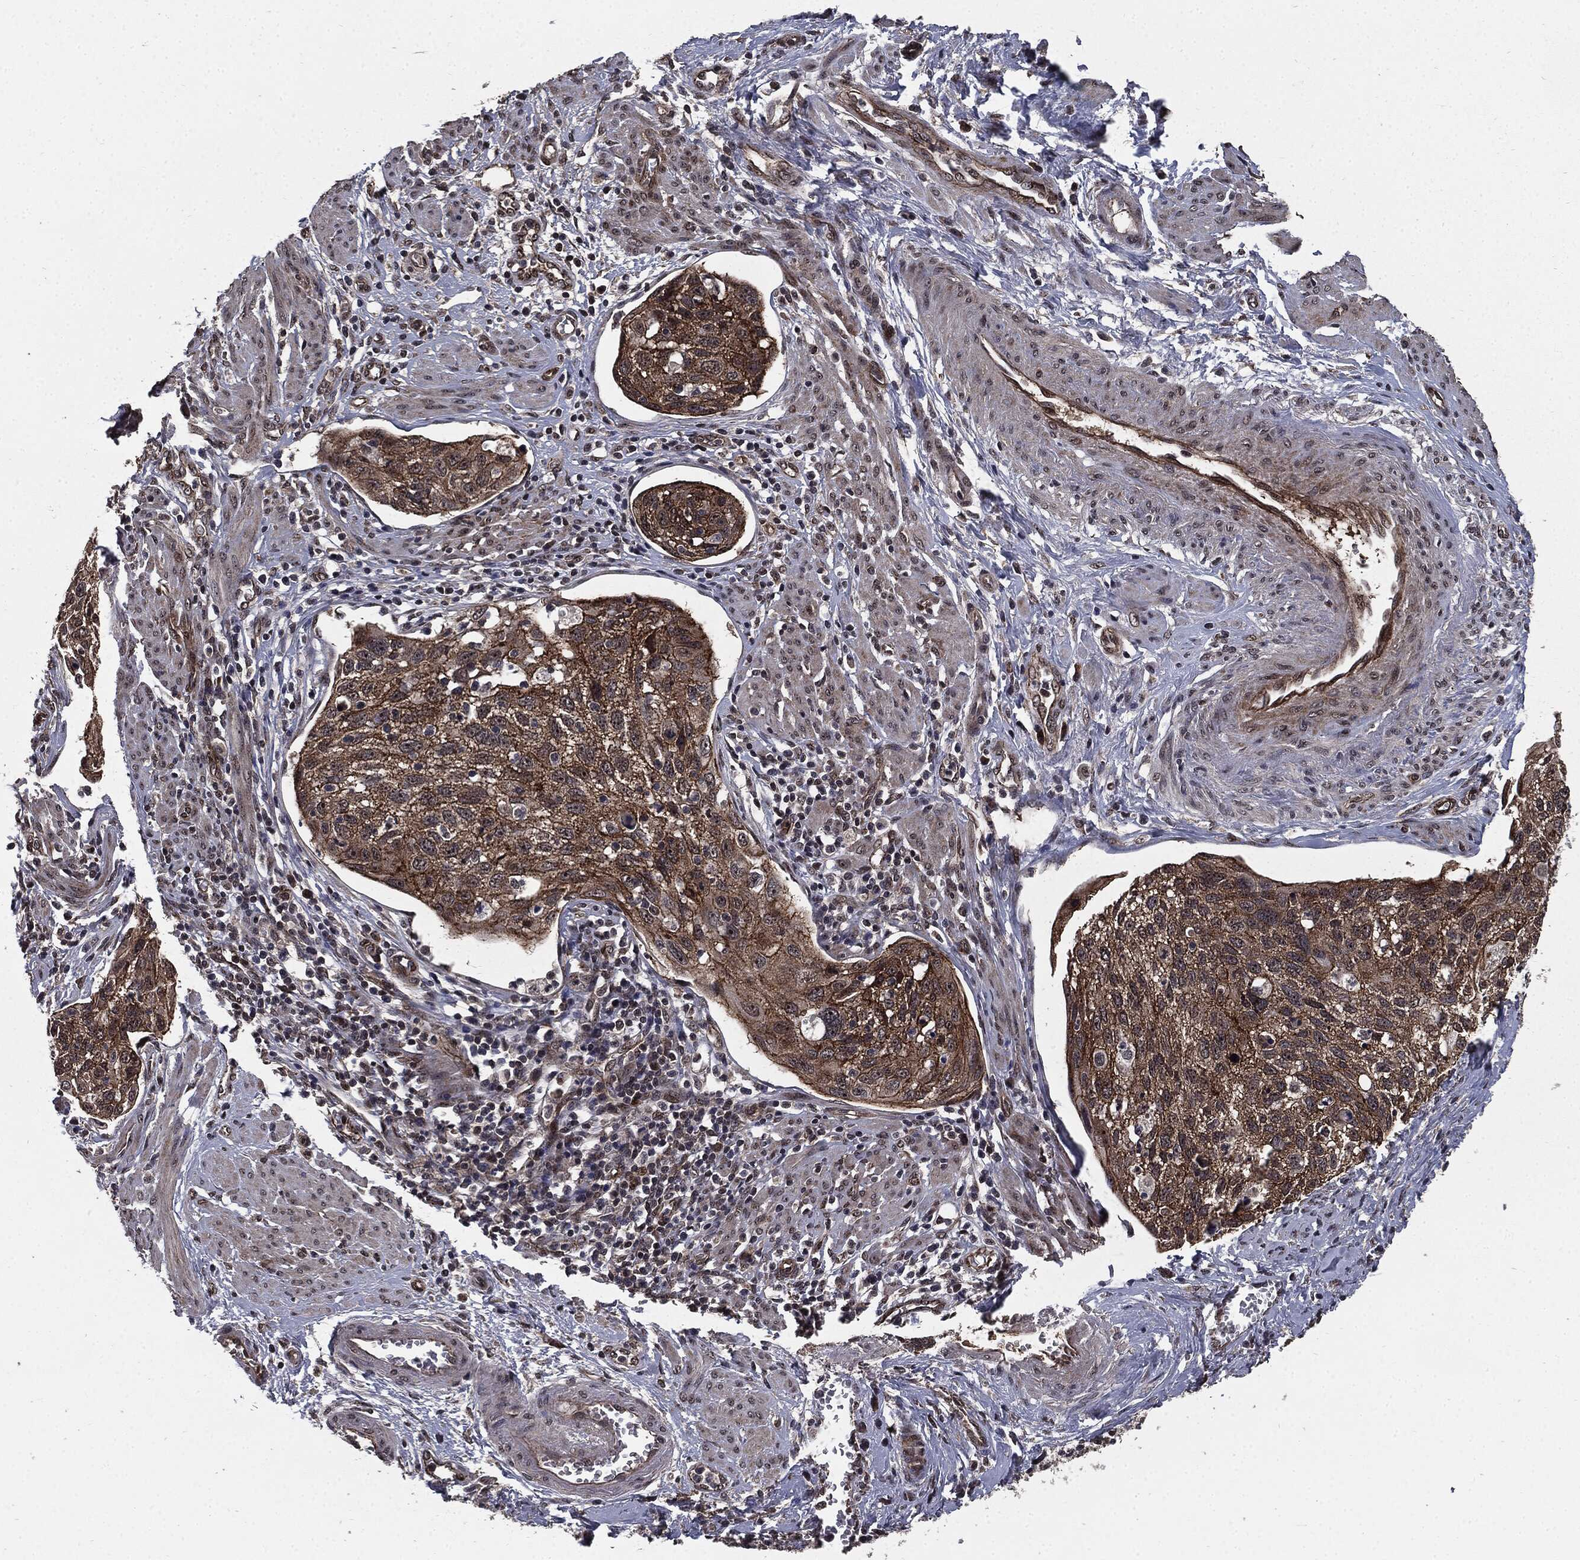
{"staining": {"intensity": "moderate", "quantity": "25%-75%", "location": "cytoplasmic/membranous"}, "tissue": "cervical cancer", "cell_type": "Tumor cells", "image_type": "cancer", "snomed": [{"axis": "morphology", "description": "Squamous cell carcinoma, NOS"}, {"axis": "topography", "description": "Cervix"}], "caption": "An immunohistochemistry (IHC) image of tumor tissue is shown. Protein staining in brown highlights moderate cytoplasmic/membranous positivity in cervical cancer within tumor cells.", "gene": "PTPA", "patient": {"sex": "female", "age": 70}}